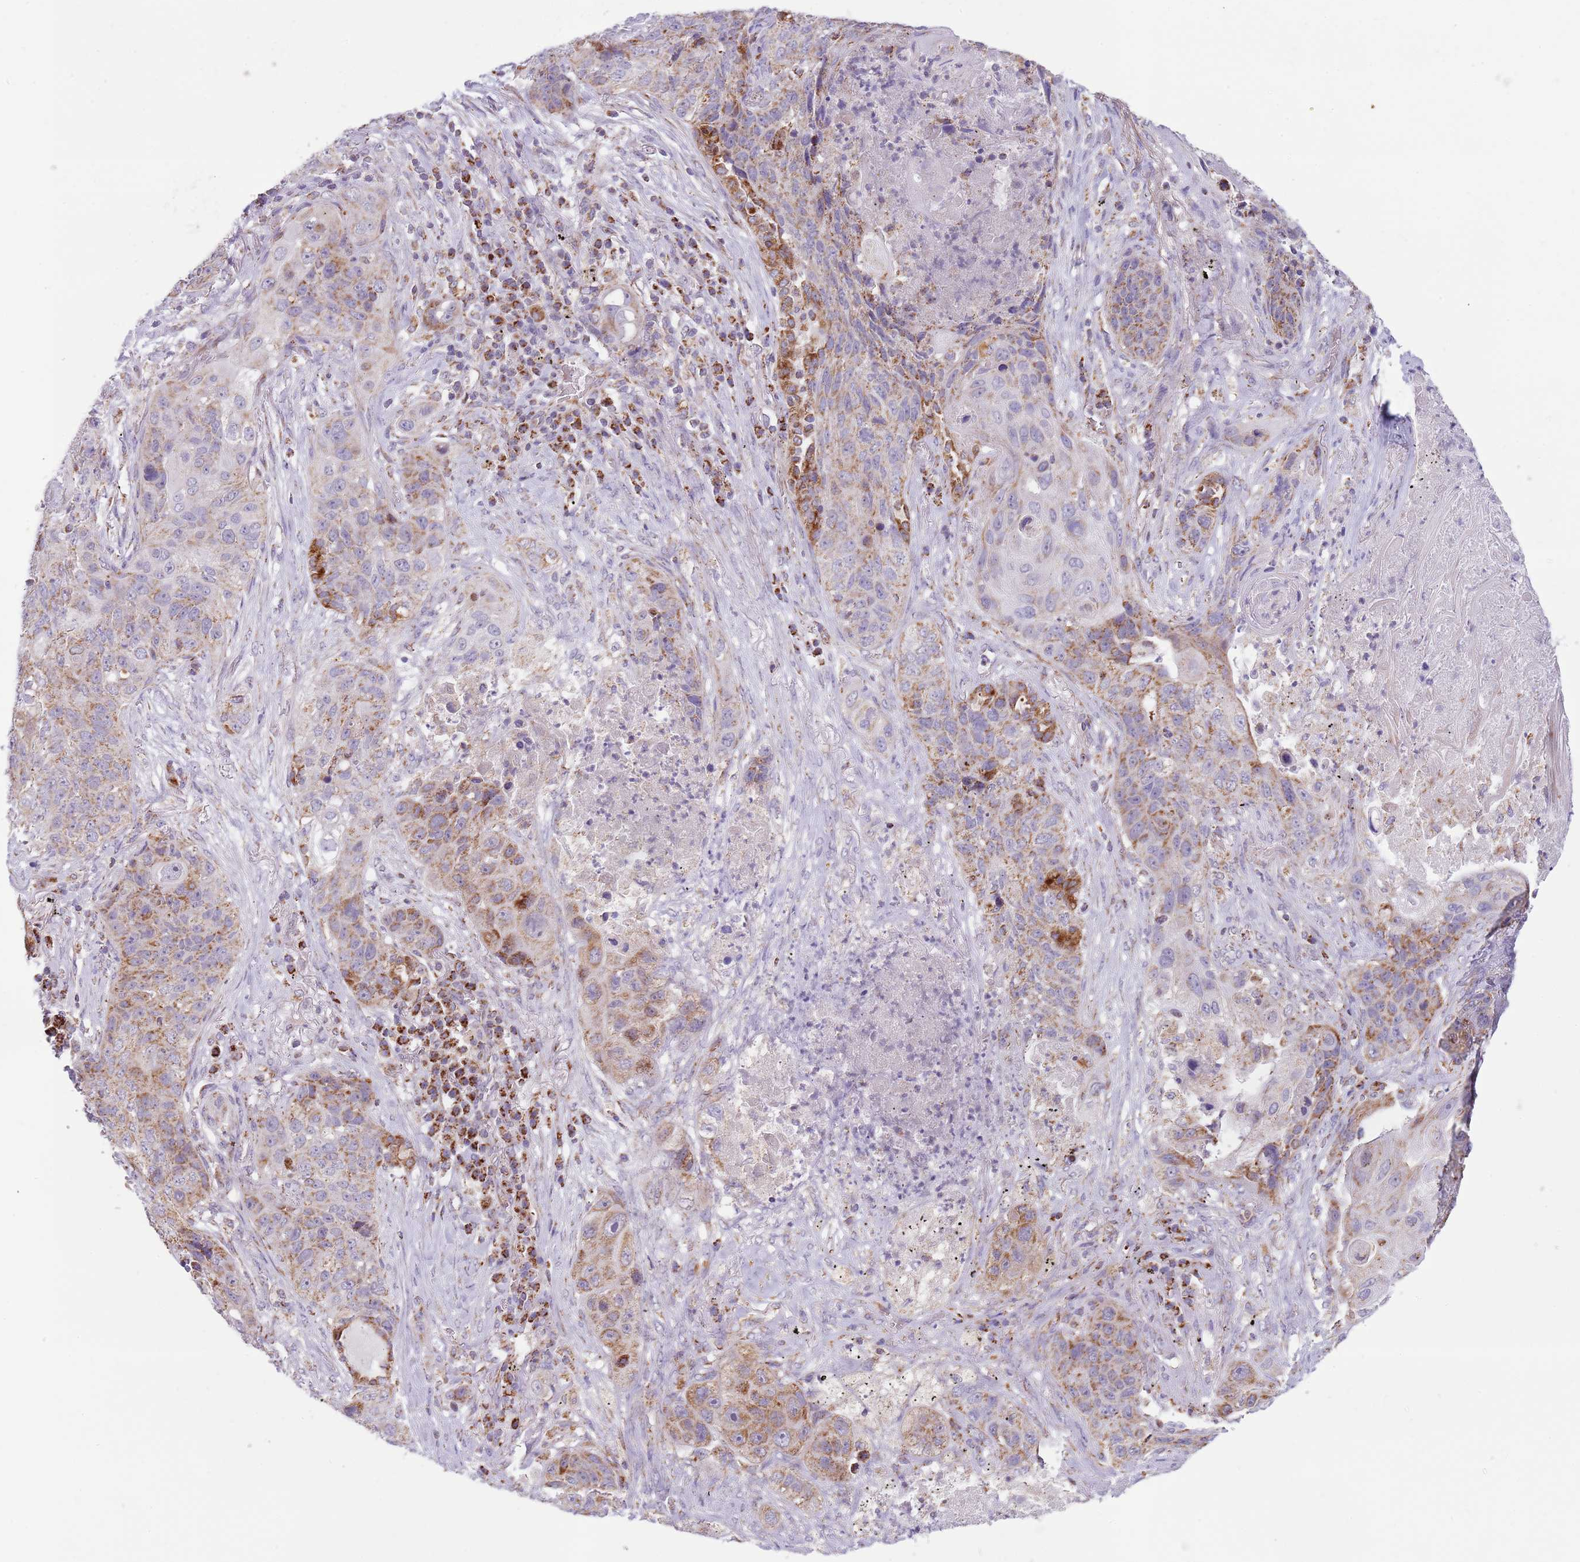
{"staining": {"intensity": "moderate", "quantity": ">75%", "location": "cytoplasmic/membranous"}, "tissue": "lung cancer", "cell_type": "Tumor cells", "image_type": "cancer", "snomed": [{"axis": "morphology", "description": "Squamous cell carcinoma, NOS"}, {"axis": "topography", "description": "Lung"}], "caption": "IHC micrograph of human lung squamous cell carcinoma stained for a protein (brown), which demonstrates medium levels of moderate cytoplasmic/membranous positivity in about >75% of tumor cells.", "gene": "LHX6", "patient": {"sex": "female", "age": 63}}